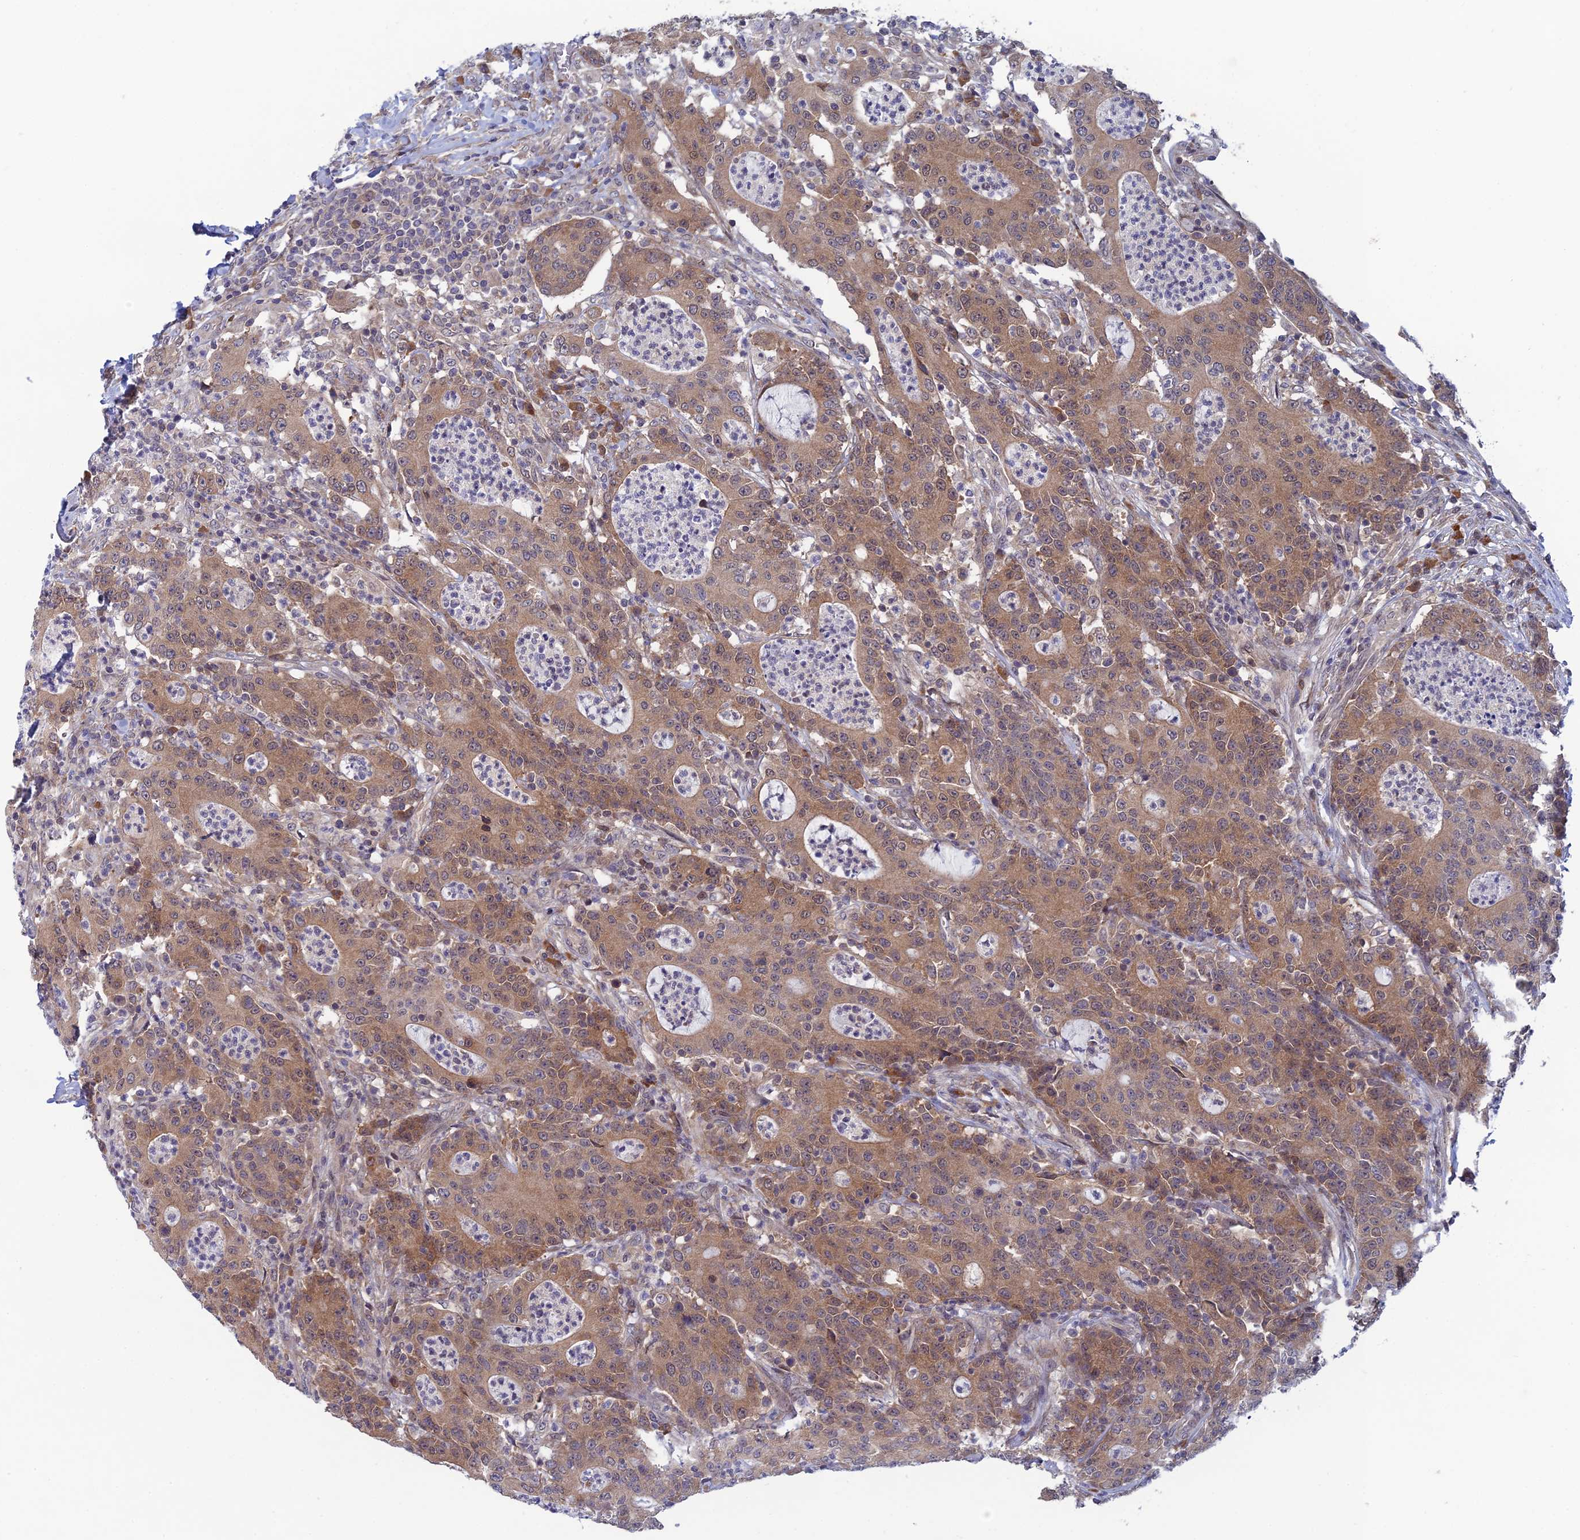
{"staining": {"intensity": "moderate", "quantity": ">75%", "location": "cytoplasmic/membranous"}, "tissue": "colorectal cancer", "cell_type": "Tumor cells", "image_type": "cancer", "snomed": [{"axis": "morphology", "description": "Adenocarcinoma, NOS"}, {"axis": "topography", "description": "Colon"}], "caption": "Protein staining by immunohistochemistry (IHC) demonstrates moderate cytoplasmic/membranous staining in approximately >75% of tumor cells in adenocarcinoma (colorectal). Nuclei are stained in blue.", "gene": "SRA1", "patient": {"sex": "male", "age": 83}}